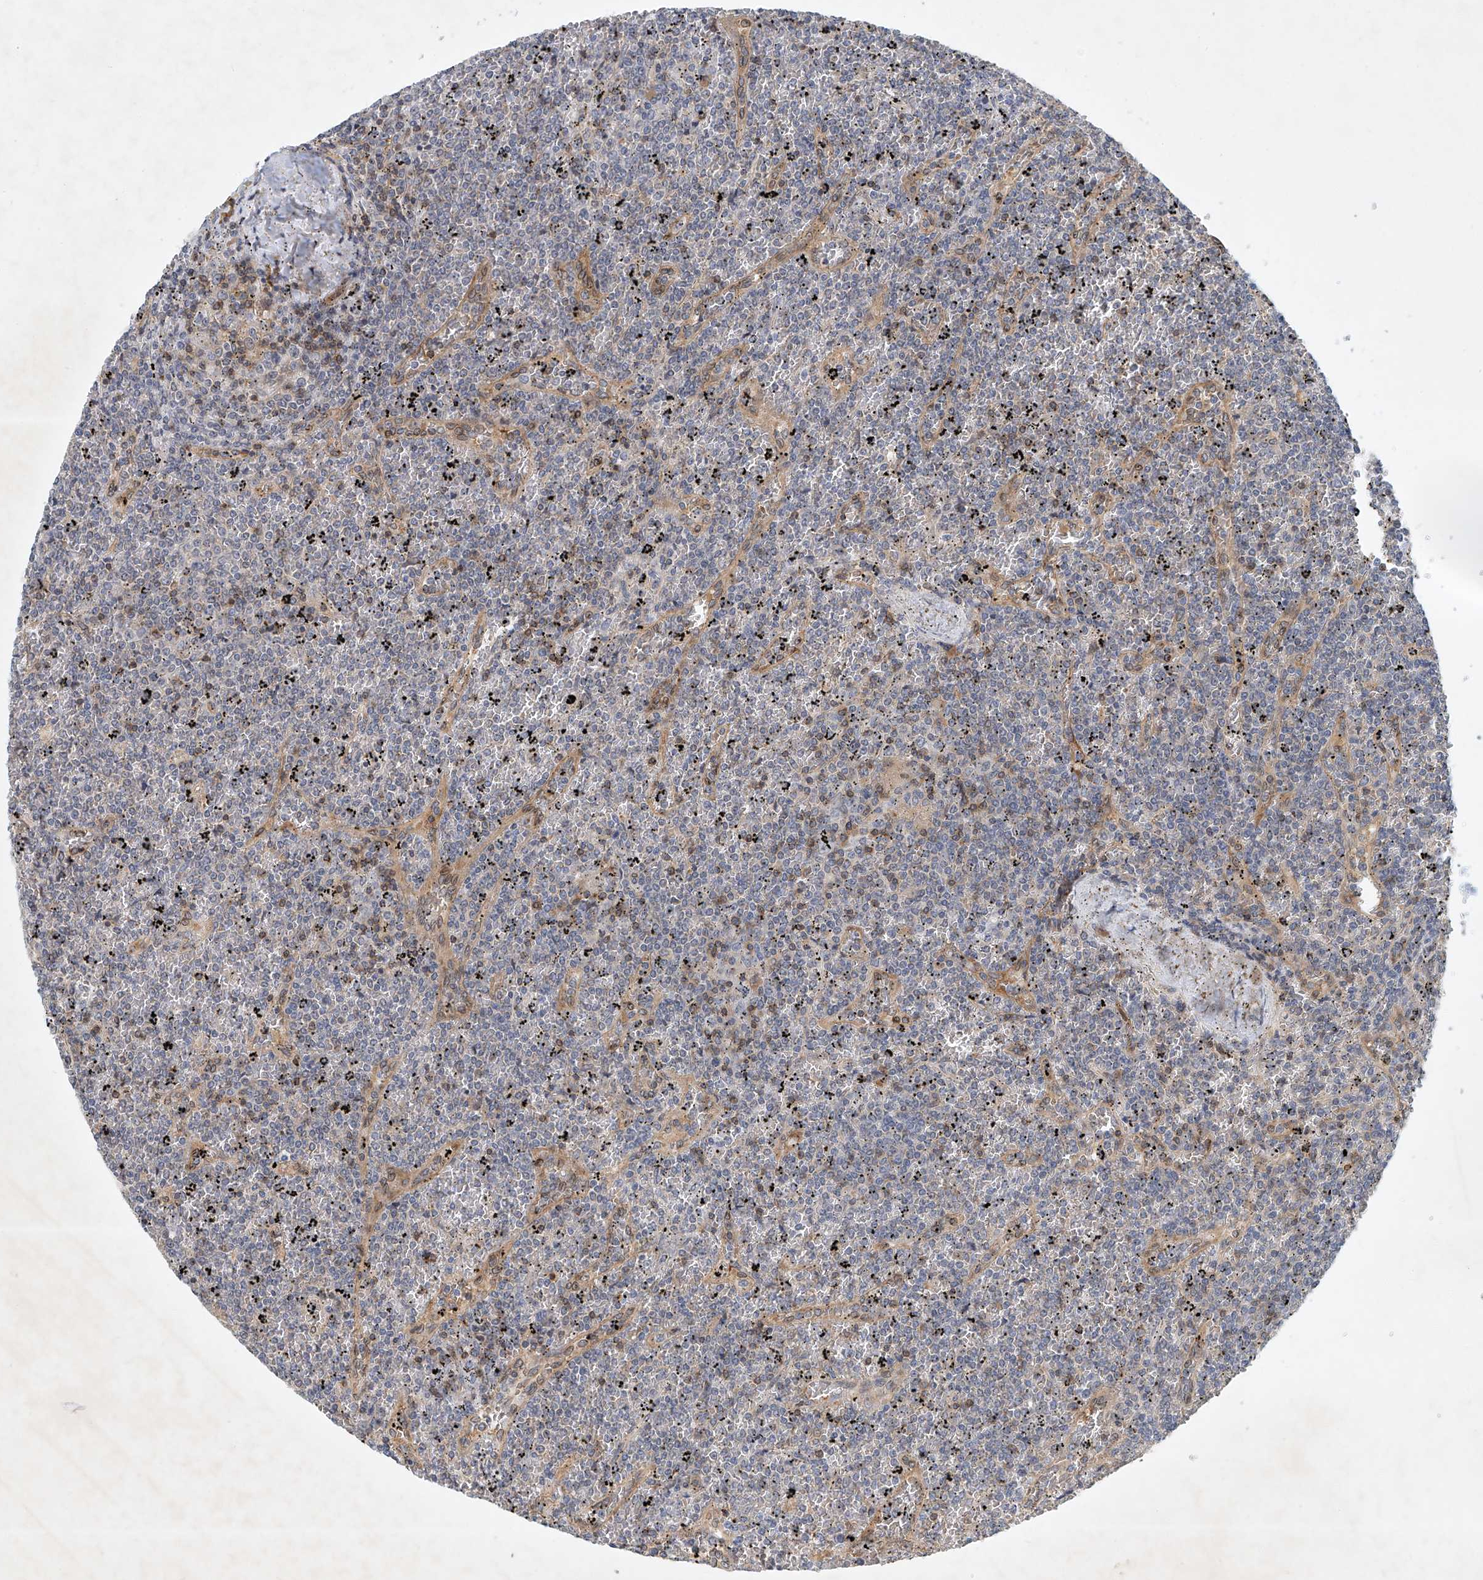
{"staining": {"intensity": "negative", "quantity": "none", "location": "none"}, "tissue": "lymphoma", "cell_type": "Tumor cells", "image_type": "cancer", "snomed": [{"axis": "morphology", "description": "Malignant lymphoma, non-Hodgkin's type, Low grade"}, {"axis": "topography", "description": "Spleen"}], "caption": "Immunohistochemical staining of human lymphoma displays no significant expression in tumor cells.", "gene": "CARMIL1", "patient": {"sex": "female", "age": 19}}